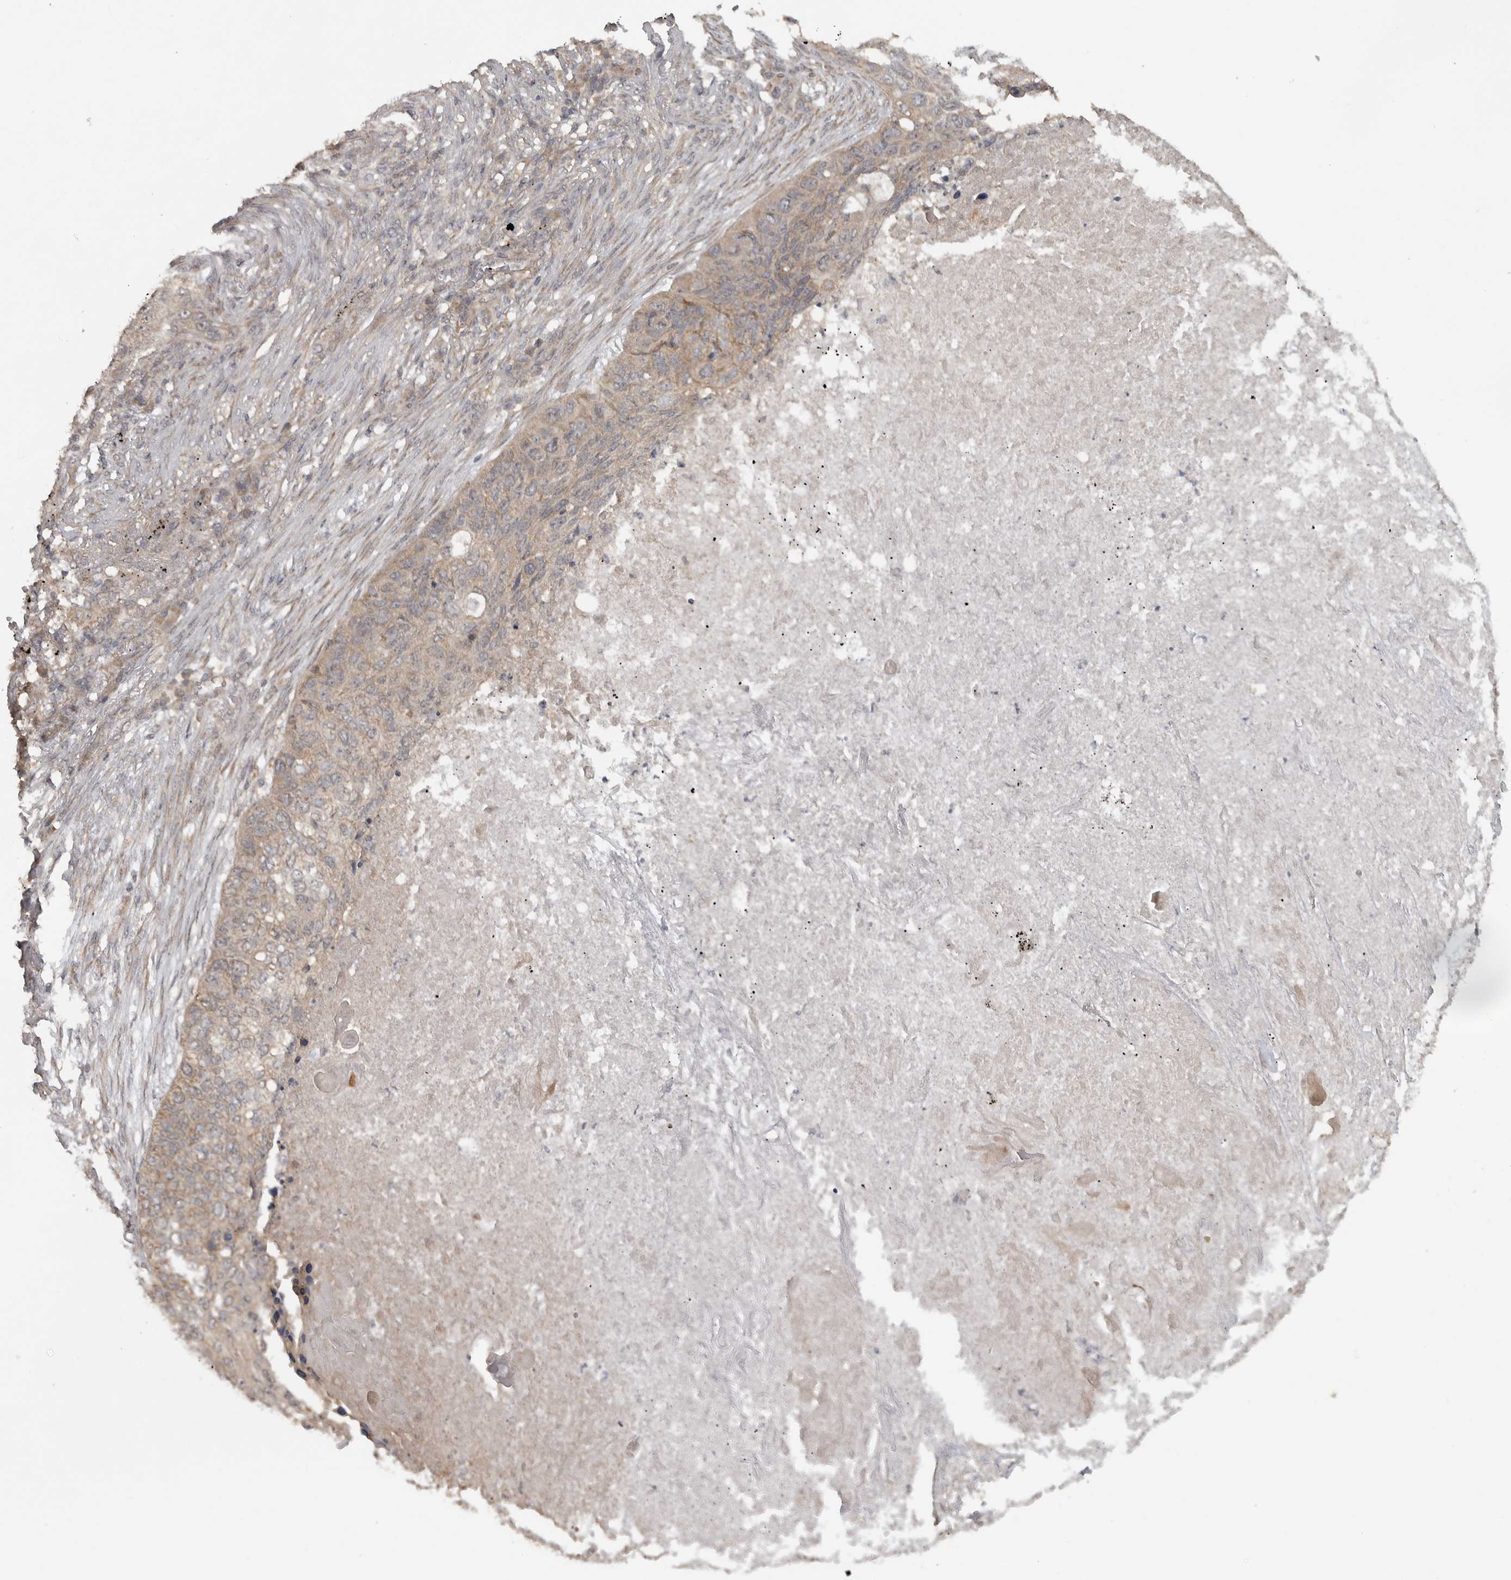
{"staining": {"intensity": "weak", "quantity": ">75%", "location": "cytoplasmic/membranous"}, "tissue": "lung cancer", "cell_type": "Tumor cells", "image_type": "cancer", "snomed": [{"axis": "morphology", "description": "Squamous cell carcinoma, NOS"}, {"axis": "topography", "description": "Lung"}], "caption": "Immunohistochemical staining of human squamous cell carcinoma (lung) displays low levels of weak cytoplasmic/membranous staining in approximately >75% of tumor cells. The protein of interest is shown in brown color, while the nuclei are stained blue.", "gene": "LLGL1", "patient": {"sex": "female", "age": 63}}